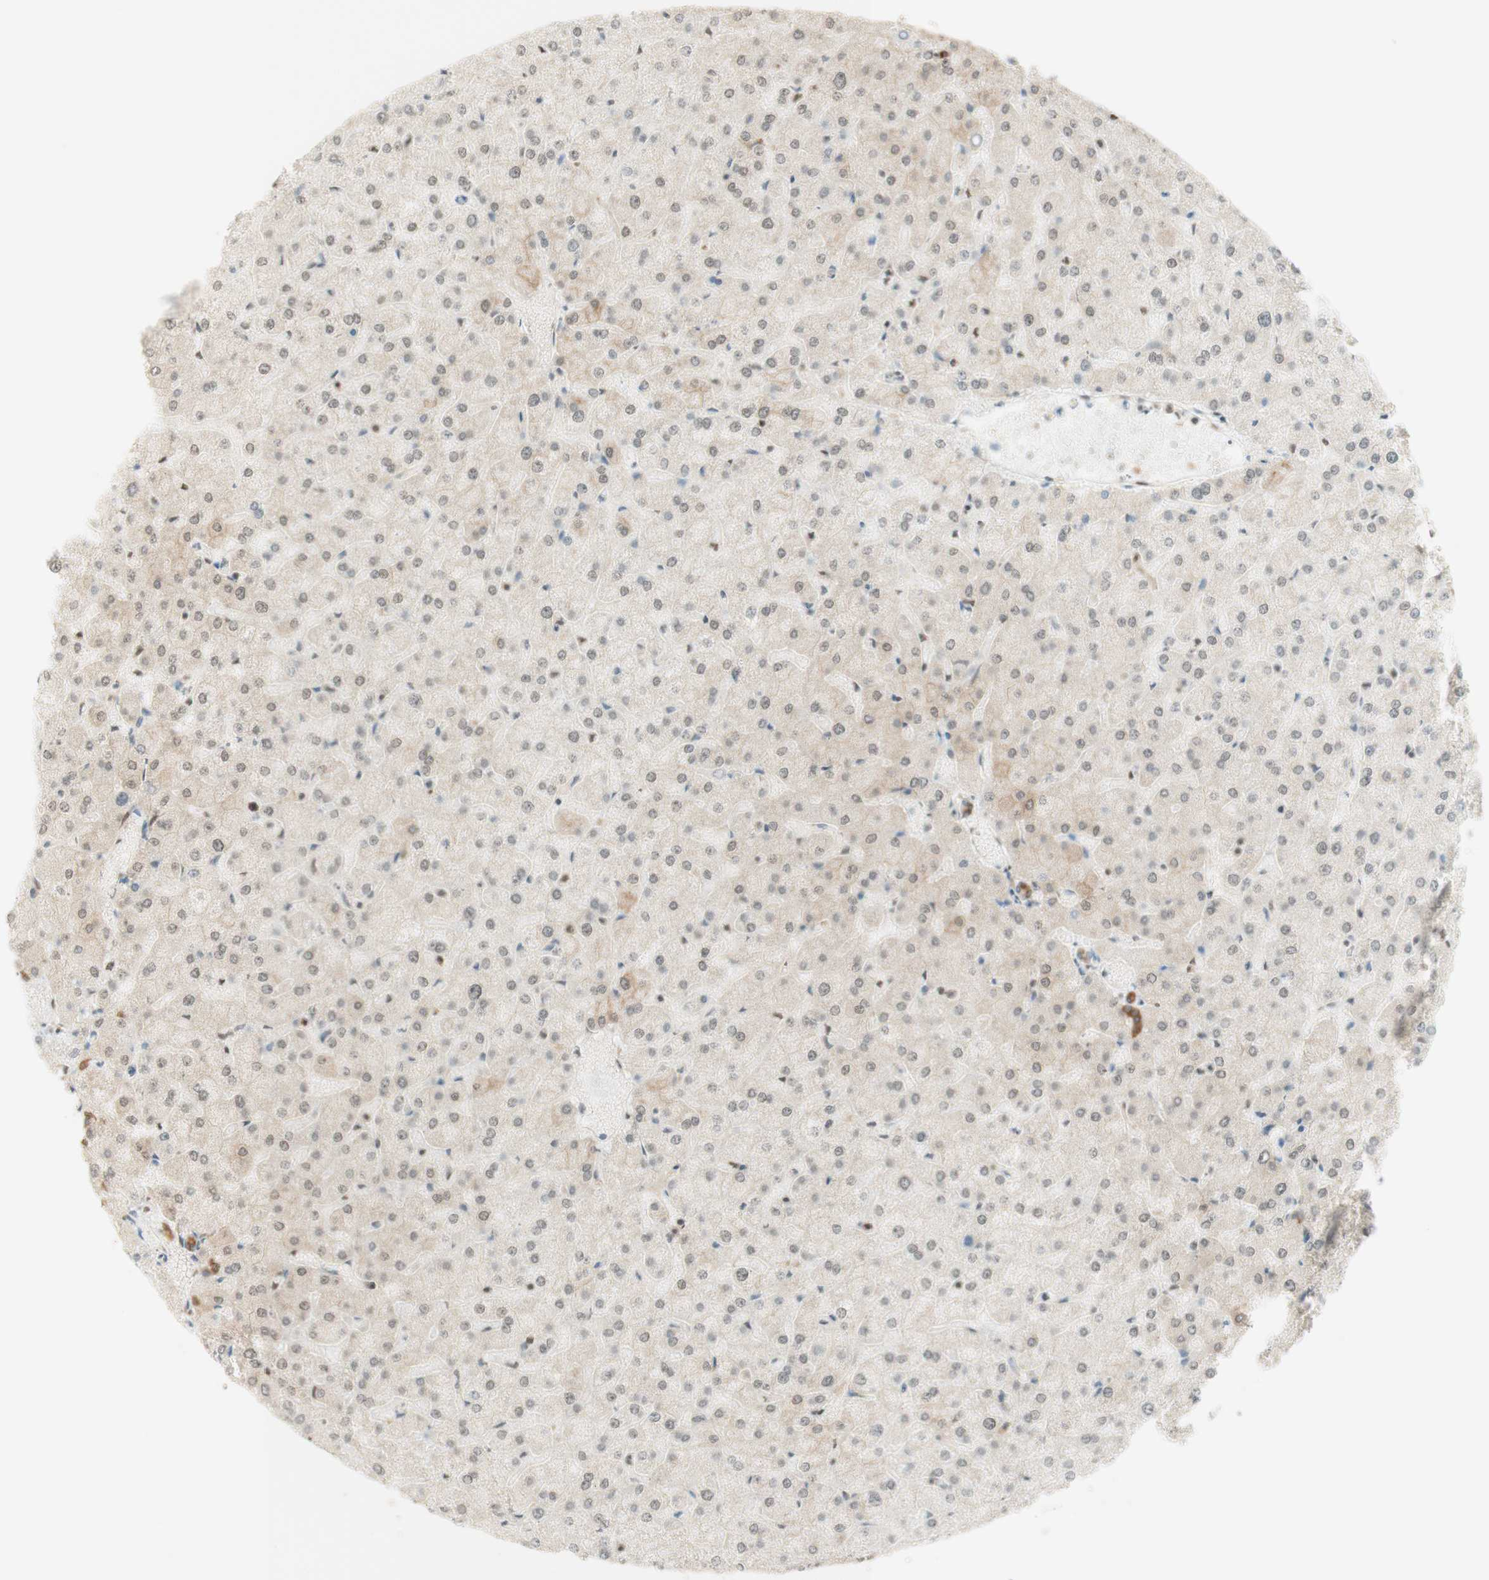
{"staining": {"intensity": "moderate", "quantity": ">75%", "location": "cytoplasmic/membranous"}, "tissue": "liver", "cell_type": "Cholangiocytes", "image_type": "normal", "snomed": [{"axis": "morphology", "description": "Normal tissue, NOS"}, {"axis": "topography", "description": "Liver"}], "caption": "Liver stained with IHC reveals moderate cytoplasmic/membranous positivity in about >75% of cholangiocytes. (DAB (3,3'-diaminobenzidine) IHC, brown staining for protein, blue staining for nuclei).", "gene": "SPINT2", "patient": {"sex": "female", "age": 32}}